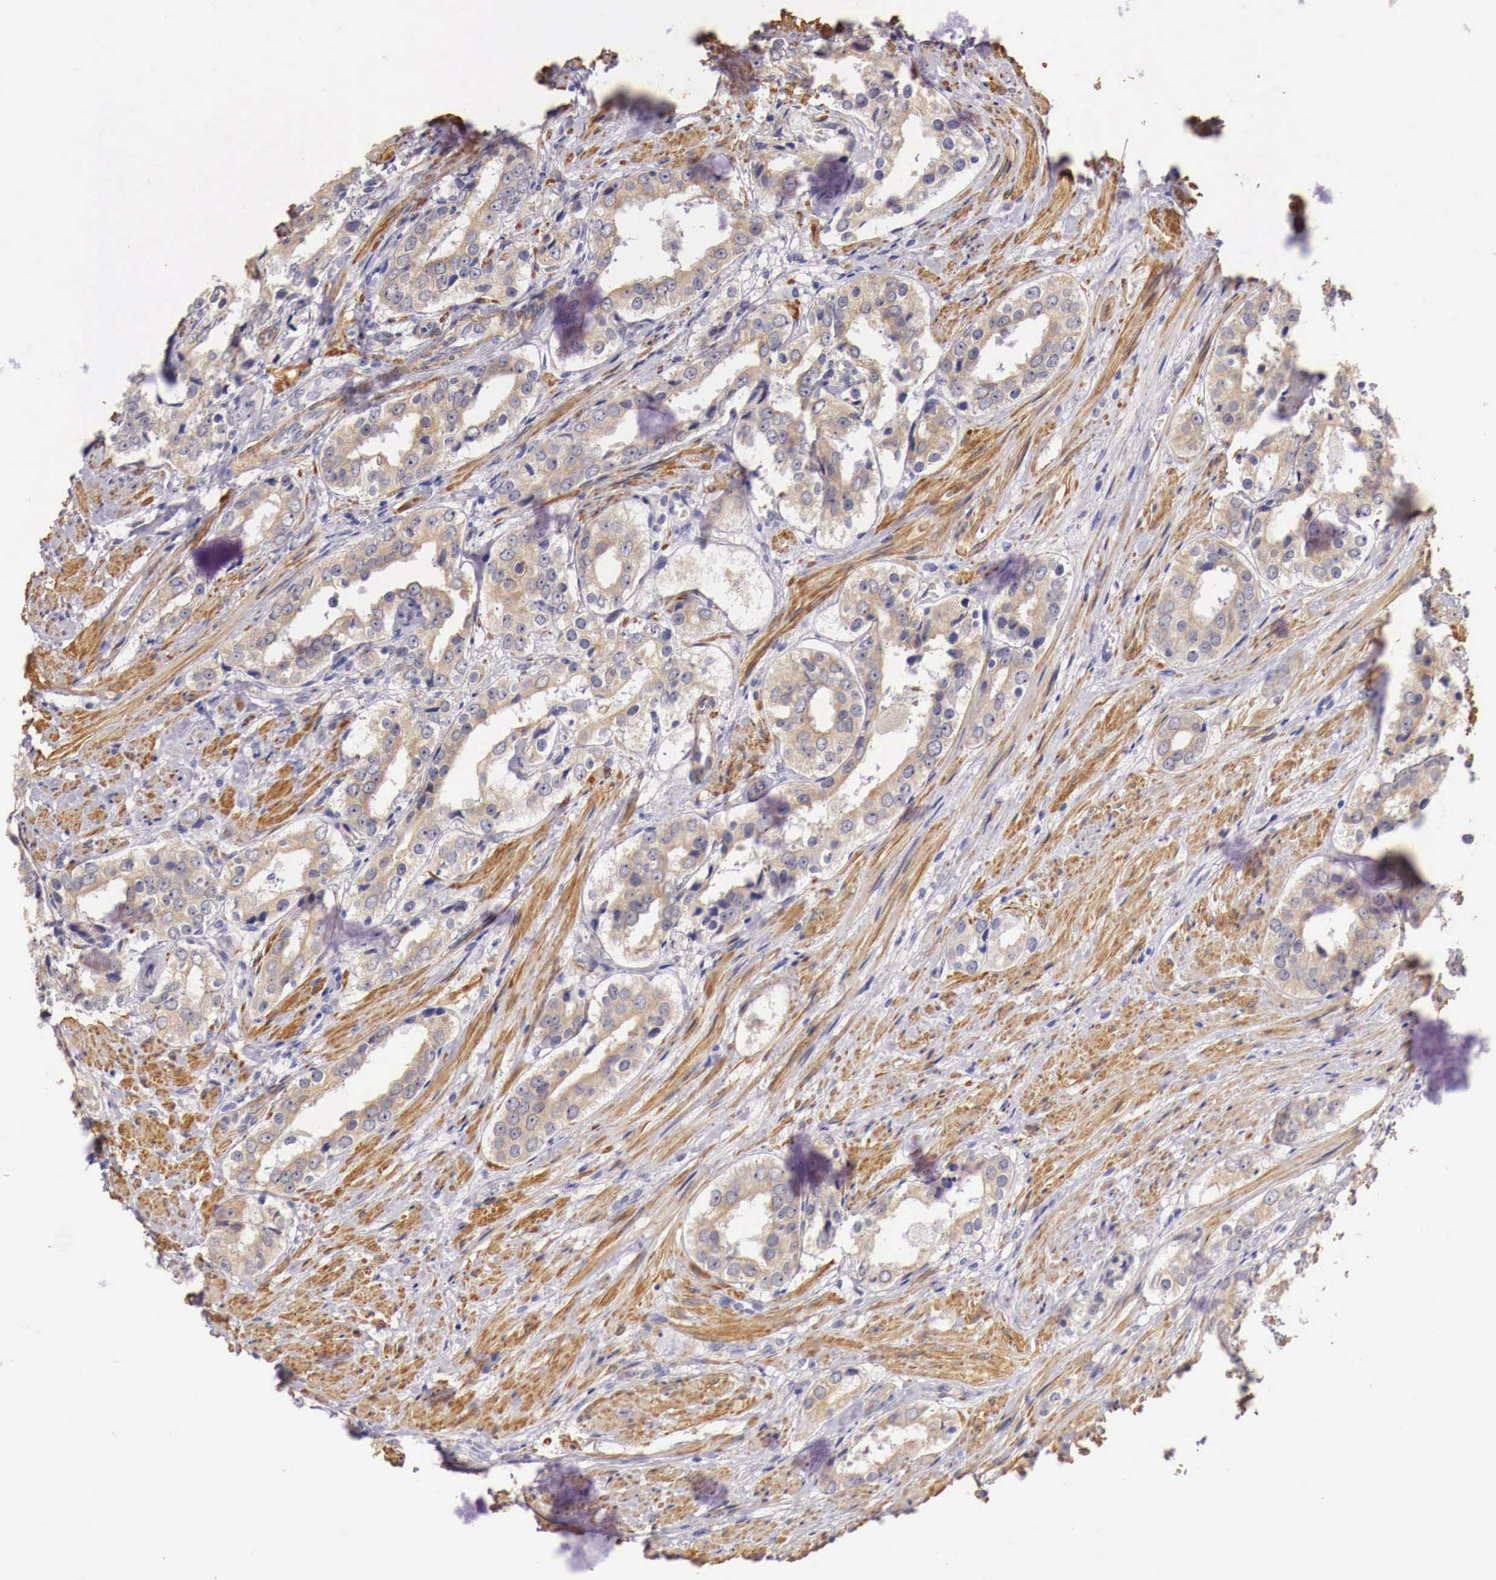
{"staining": {"intensity": "weak", "quantity": "25%-75%", "location": "cytoplasmic/membranous"}, "tissue": "prostate cancer", "cell_type": "Tumor cells", "image_type": "cancer", "snomed": [{"axis": "morphology", "description": "Adenocarcinoma, Medium grade"}, {"axis": "topography", "description": "Prostate"}], "caption": "Tumor cells show weak cytoplasmic/membranous expression in about 25%-75% of cells in prostate cancer.", "gene": "ENOX2", "patient": {"sex": "male", "age": 73}}